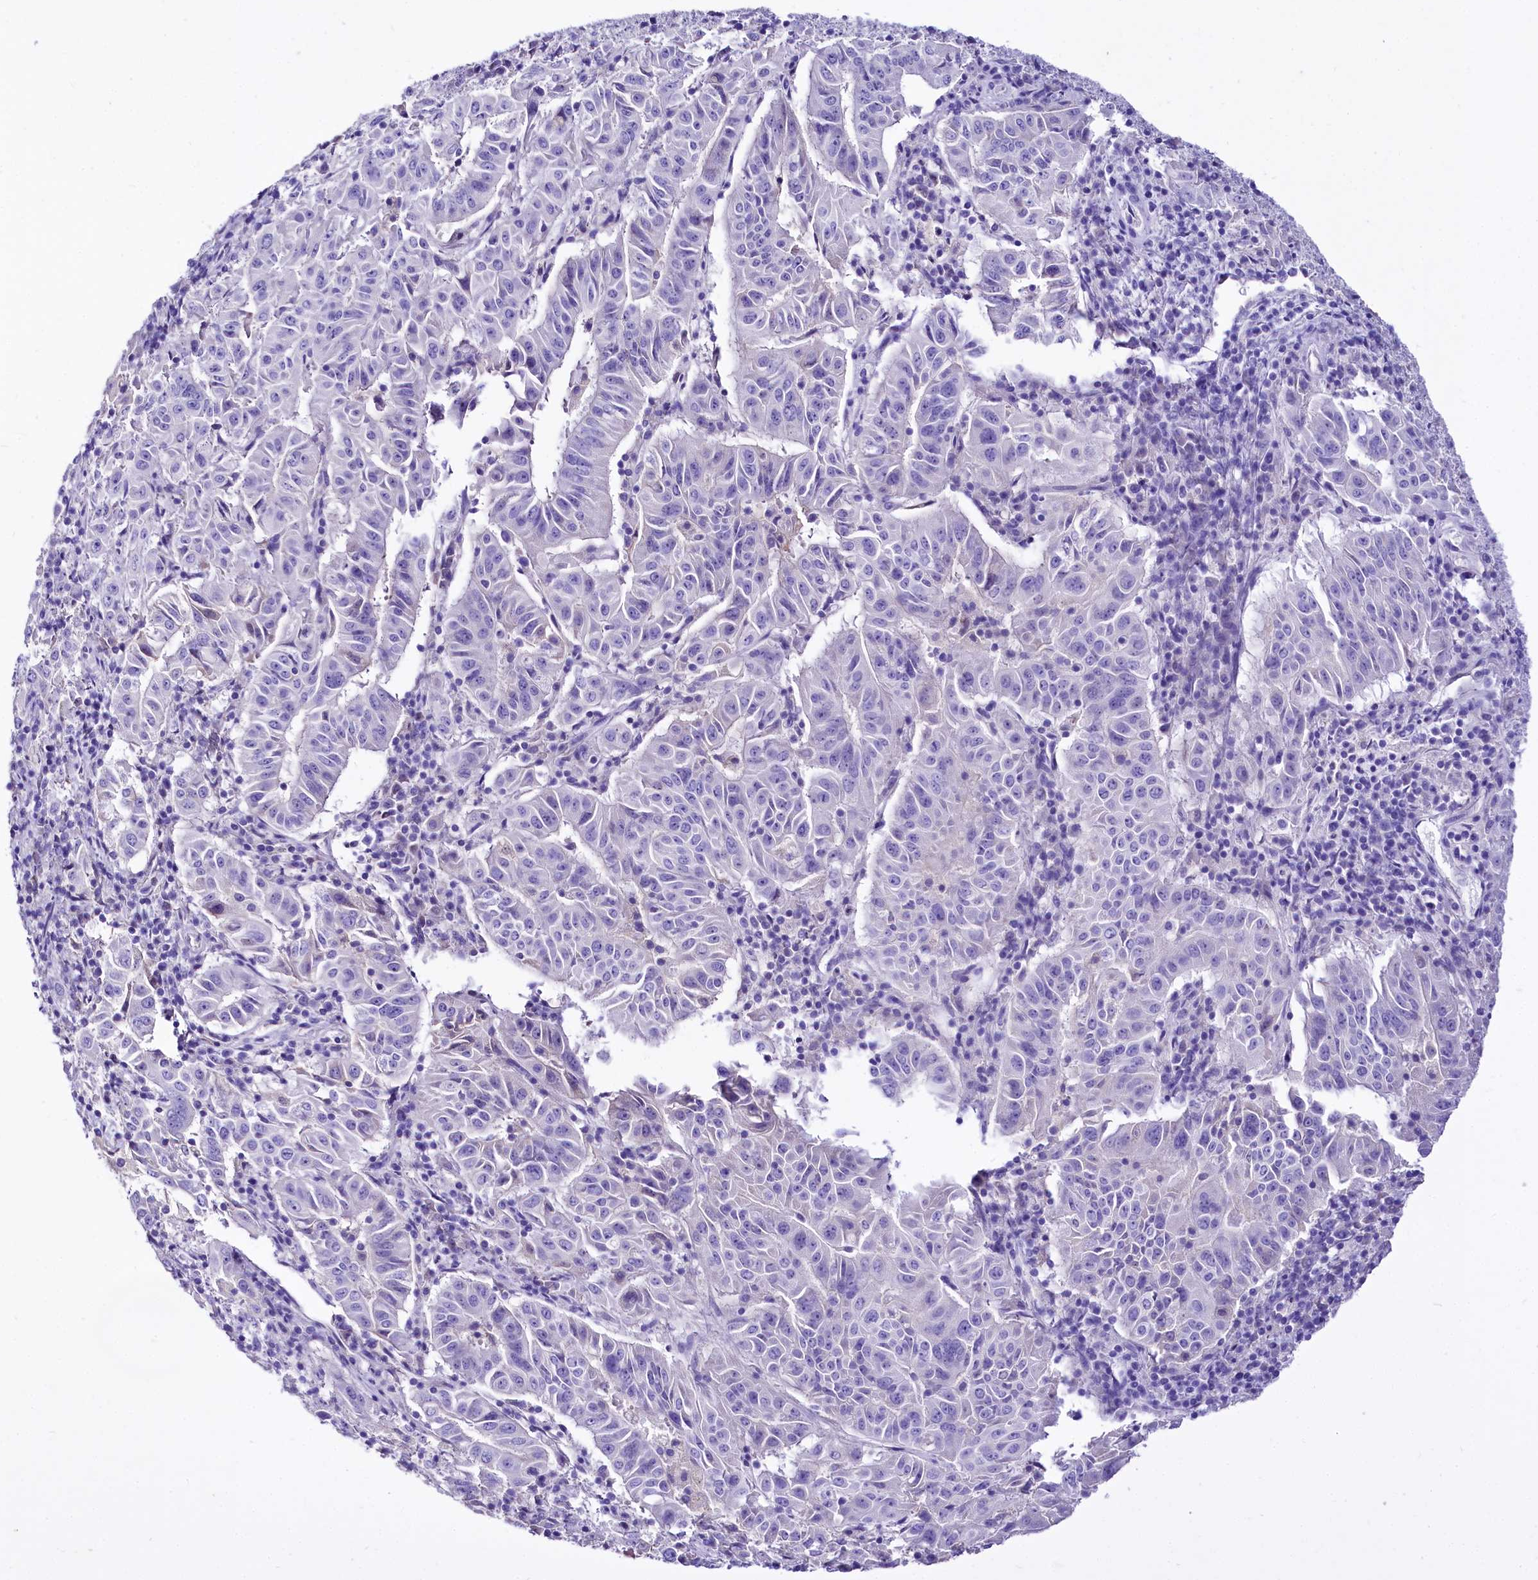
{"staining": {"intensity": "negative", "quantity": "none", "location": "none"}, "tissue": "pancreatic cancer", "cell_type": "Tumor cells", "image_type": "cancer", "snomed": [{"axis": "morphology", "description": "Adenocarcinoma, NOS"}, {"axis": "topography", "description": "Pancreas"}], "caption": "There is no significant staining in tumor cells of adenocarcinoma (pancreatic).", "gene": "A2ML1", "patient": {"sex": "male", "age": 63}}